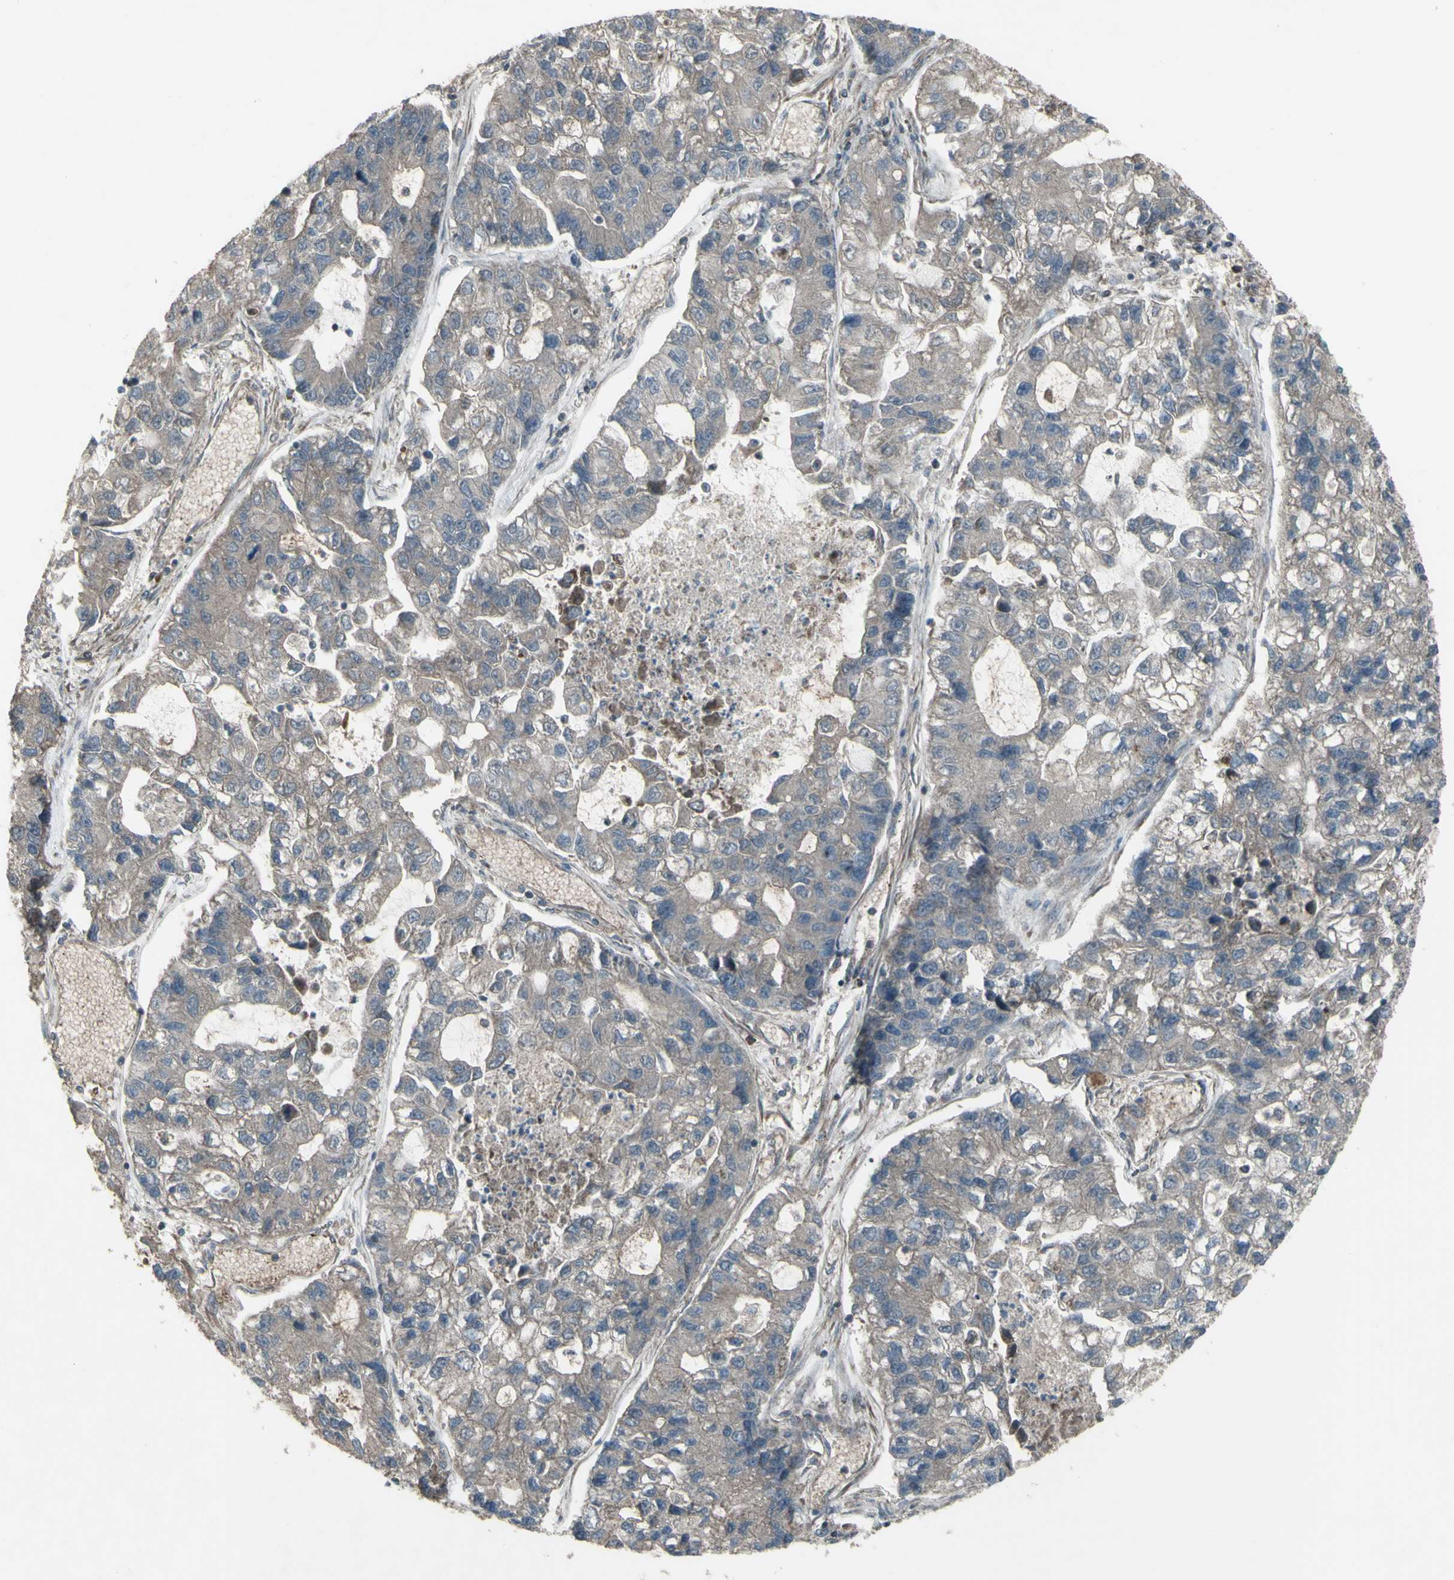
{"staining": {"intensity": "negative", "quantity": "none", "location": "none"}, "tissue": "lung cancer", "cell_type": "Tumor cells", "image_type": "cancer", "snomed": [{"axis": "morphology", "description": "Adenocarcinoma, NOS"}, {"axis": "topography", "description": "Lung"}], "caption": "Immunohistochemical staining of lung adenocarcinoma exhibits no significant expression in tumor cells.", "gene": "SHC1", "patient": {"sex": "female", "age": 51}}